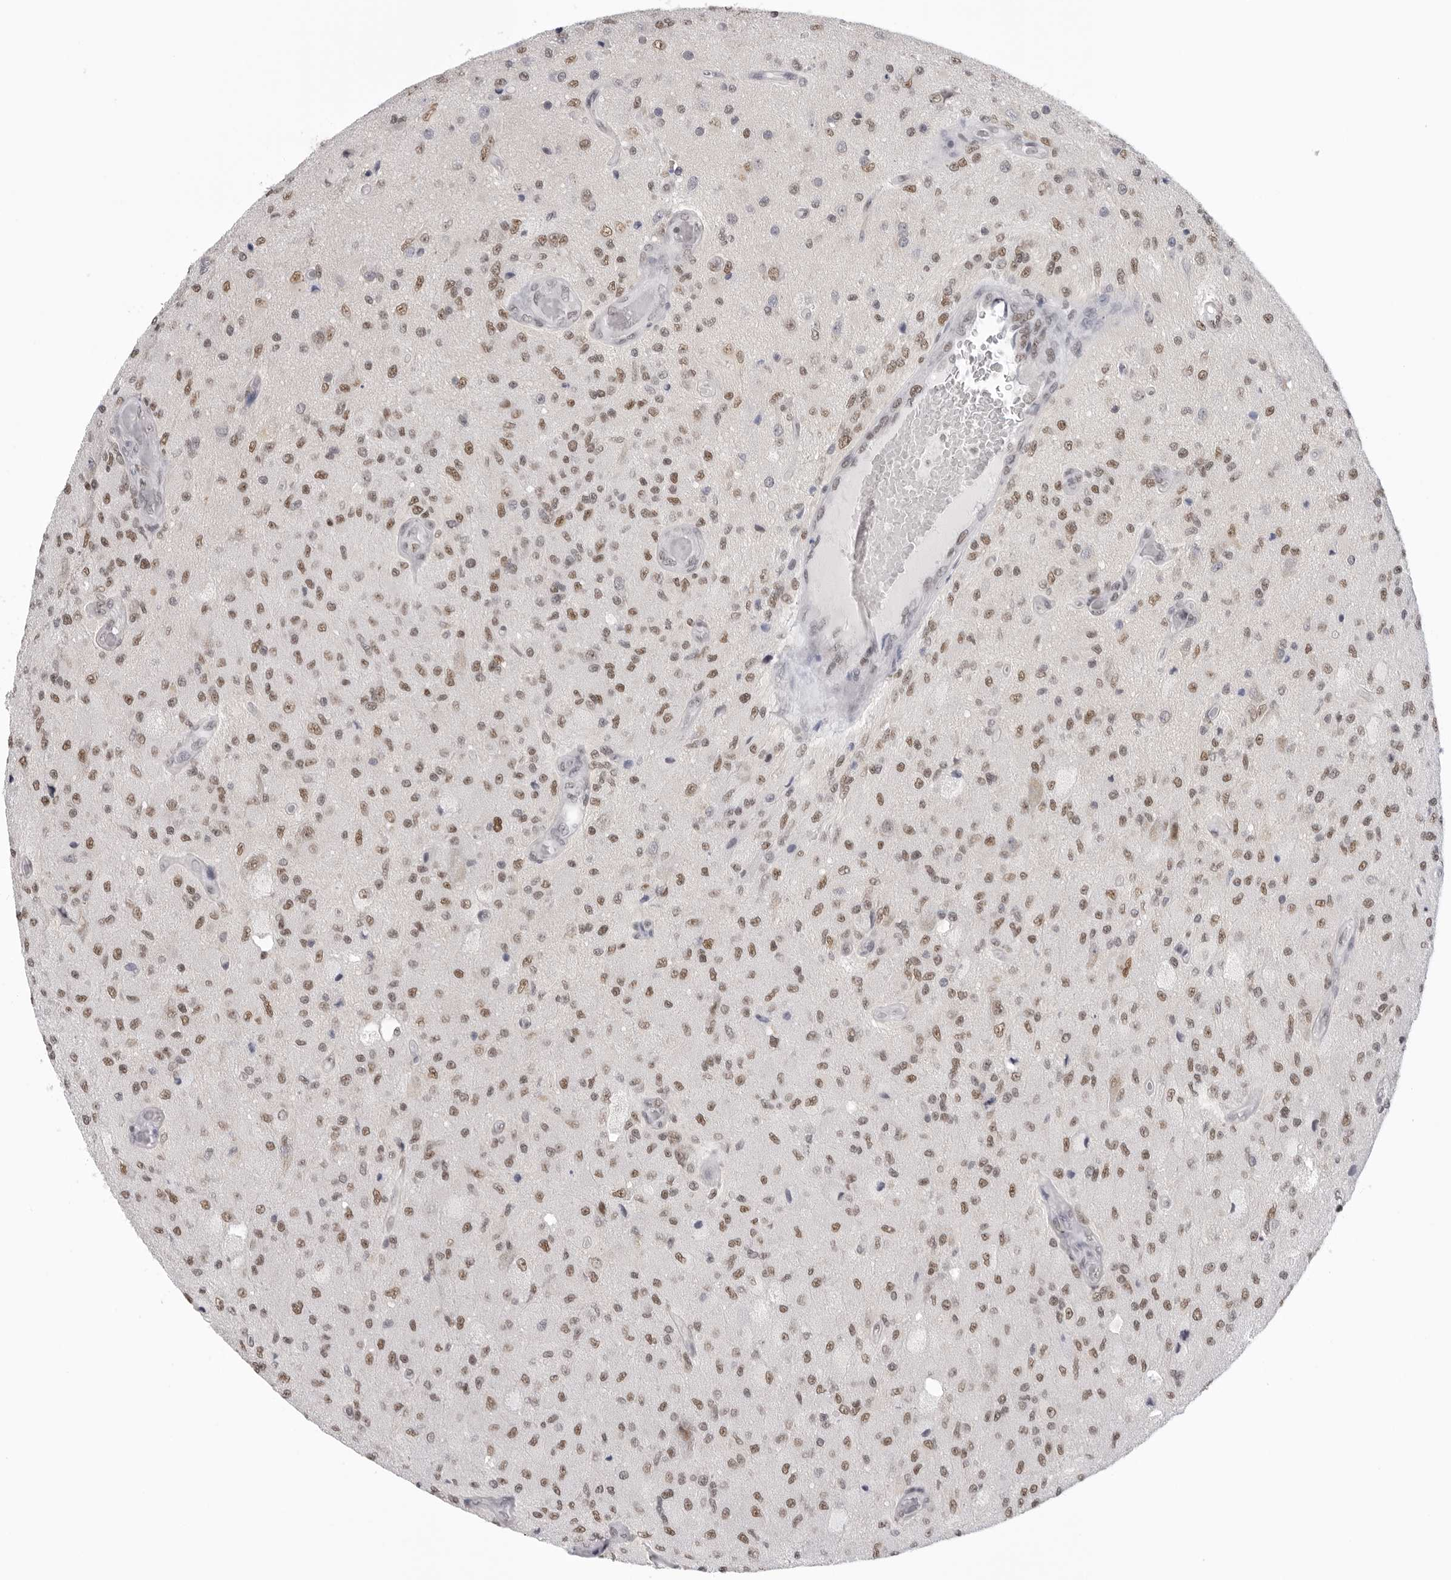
{"staining": {"intensity": "moderate", "quantity": ">75%", "location": "nuclear"}, "tissue": "glioma", "cell_type": "Tumor cells", "image_type": "cancer", "snomed": [{"axis": "morphology", "description": "Normal tissue, NOS"}, {"axis": "morphology", "description": "Glioma, malignant, High grade"}, {"axis": "topography", "description": "Cerebral cortex"}], "caption": "This image displays glioma stained with immunohistochemistry (IHC) to label a protein in brown. The nuclear of tumor cells show moderate positivity for the protein. Nuclei are counter-stained blue.", "gene": "RPA2", "patient": {"sex": "male", "age": 77}}